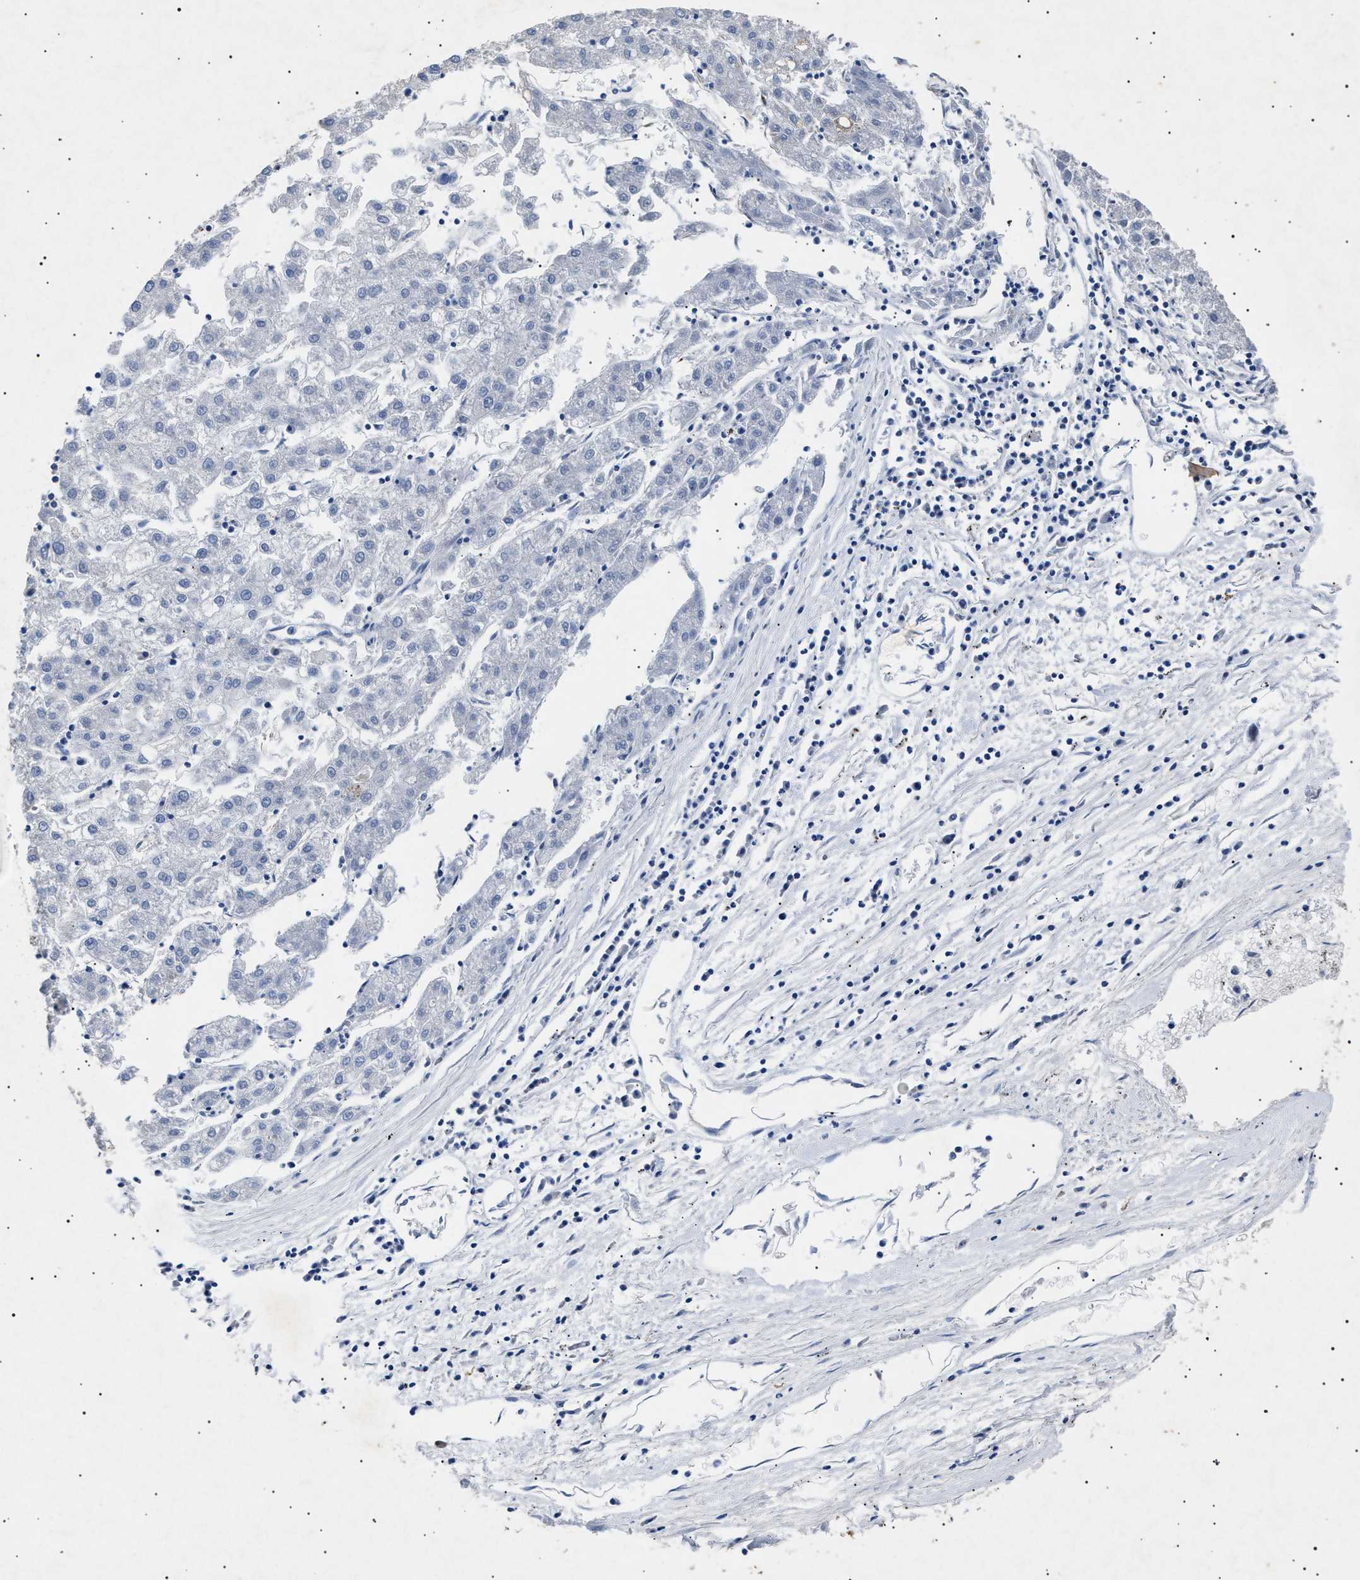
{"staining": {"intensity": "negative", "quantity": "none", "location": "none"}, "tissue": "liver cancer", "cell_type": "Tumor cells", "image_type": "cancer", "snomed": [{"axis": "morphology", "description": "Carcinoma, Hepatocellular, NOS"}, {"axis": "topography", "description": "Liver"}], "caption": "Immunohistochemistry (IHC) of liver cancer (hepatocellular carcinoma) exhibits no staining in tumor cells. (DAB (3,3'-diaminobenzidine) immunohistochemistry visualized using brightfield microscopy, high magnification).", "gene": "OLFML2A", "patient": {"sex": "male", "age": 72}}